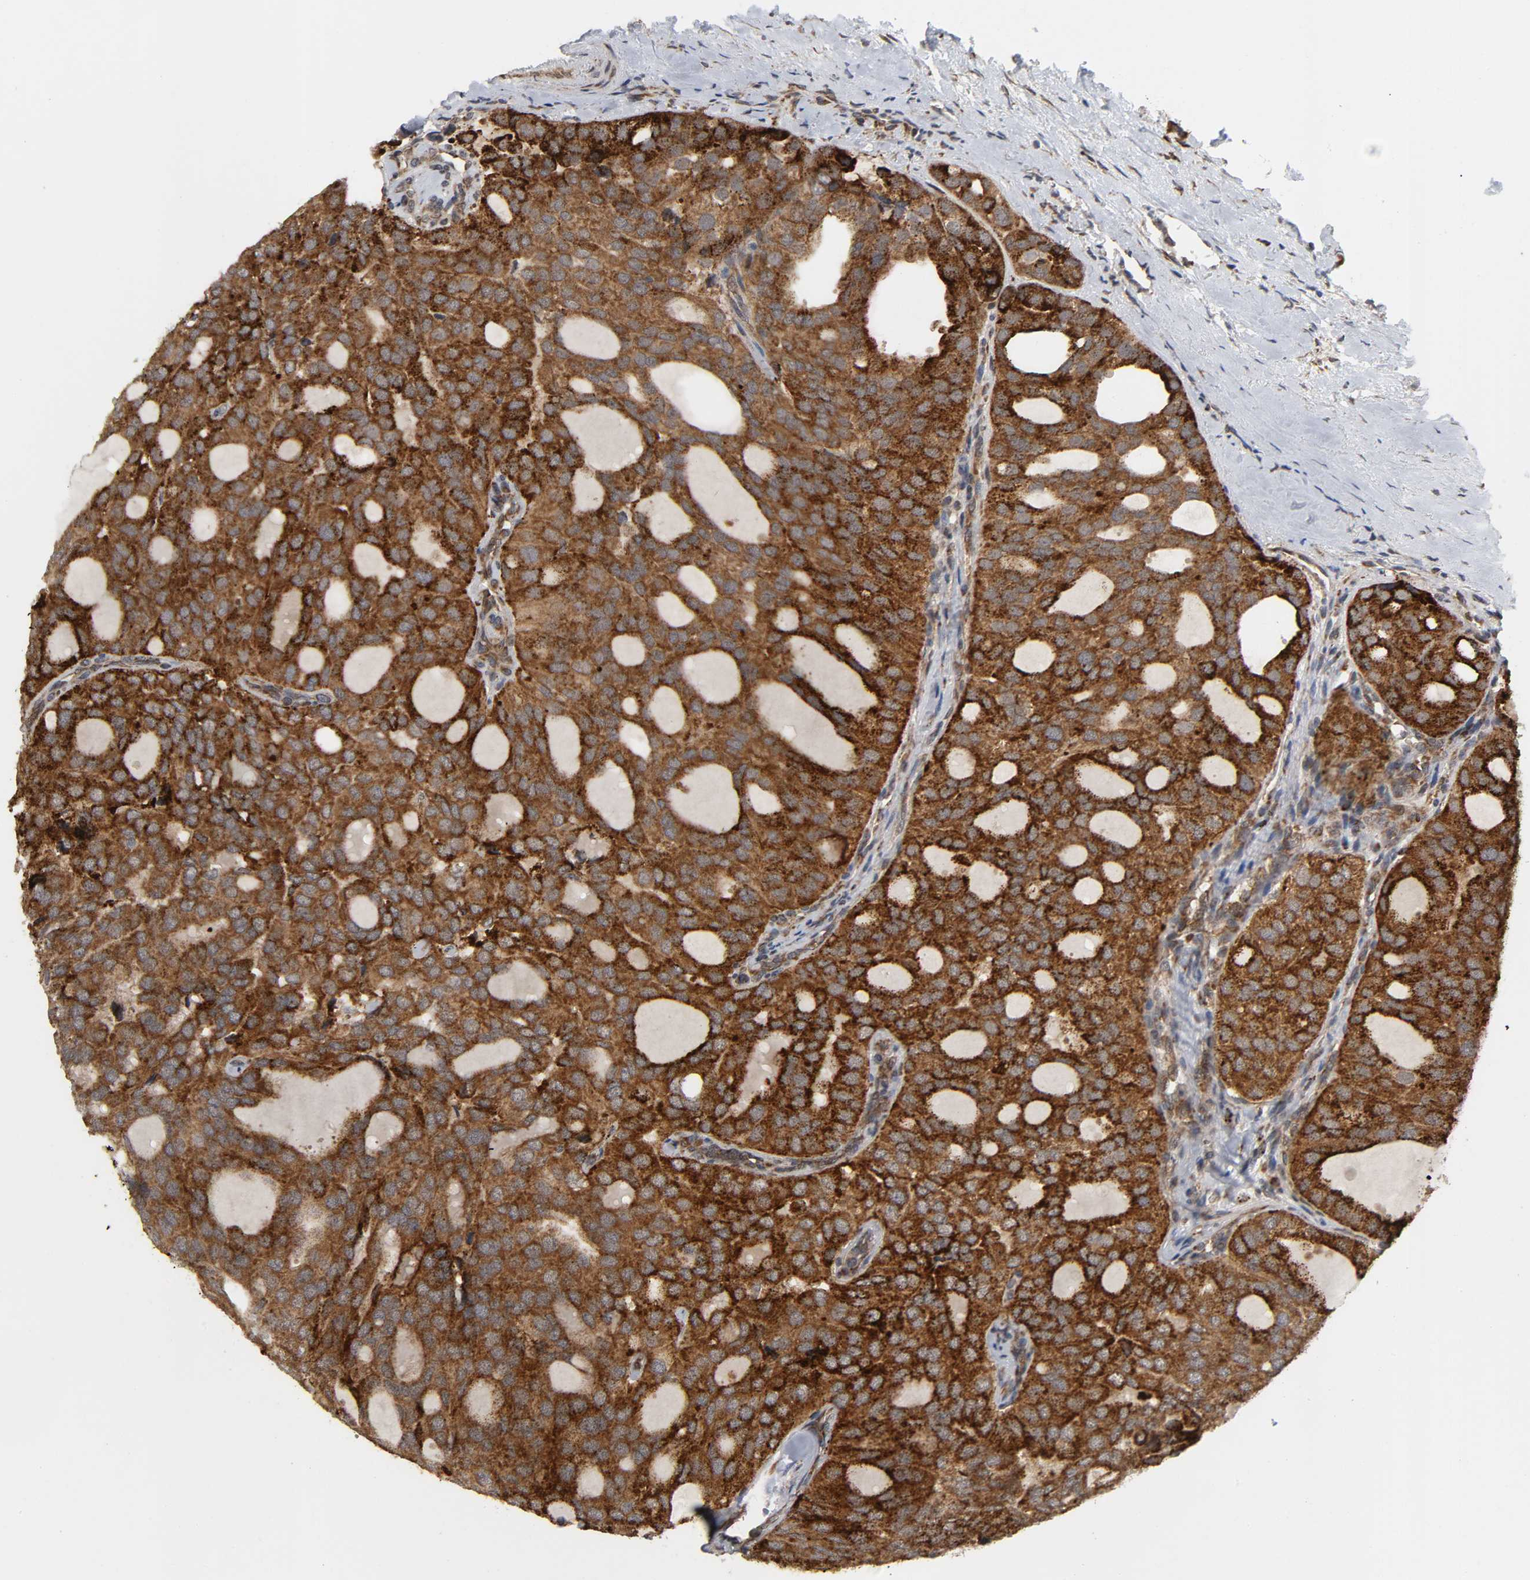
{"staining": {"intensity": "strong", "quantity": ">75%", "location": "cytoplasmic/membranous"}, "tissue": "thyroid cancer", "cell_type": "Tumor cells", "image_type": "cancer", "snomed": [{"axis": "morphology", "description": "Follicular adenoma carcinoma, NOS"}, {"axis": "topography", "description": "Thyroid gland"}], "caption": "This is a micrograph of immunohistochemistry staining of thyroid cancer, which shows strong positivity in the cytoplasmic/membranous of tumor cells.", "gene": "SLC30A9", "patient": {"sex": "male", "age": 75}}